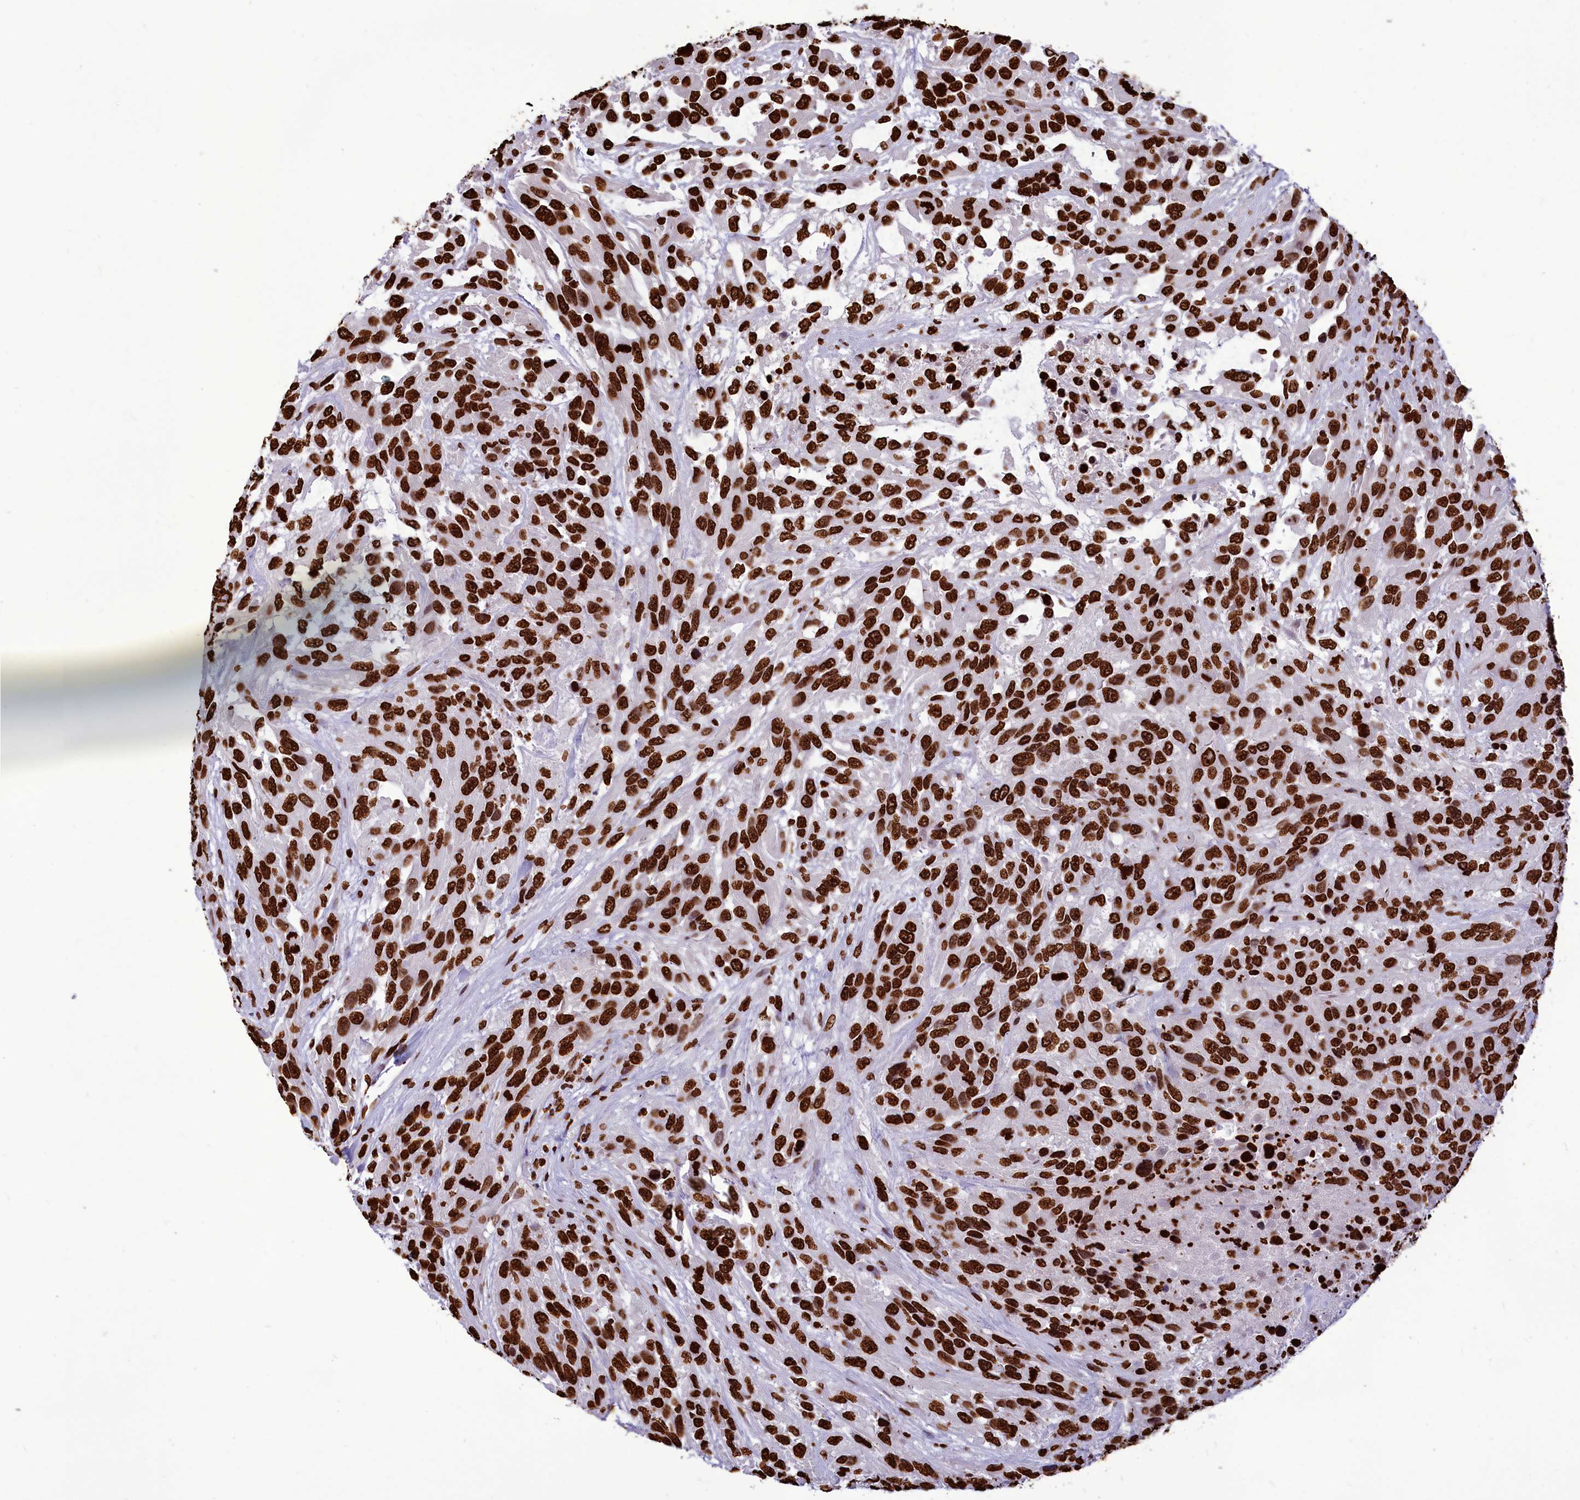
{"staining": {"intensity": "strong", "quantity": ">75%", "location": "nuclear"}, "tissue": "urothelial cancer", "cell_type": "Tumor cells", "image_type": "cancer", "snomed": [{"axis": "morphology", "description": "Urothelial carcinoma, High grade"}, {"axis": "topography", "description": "Urinary bladder"}], "caption": "Immunohistochemistry (IHC) histopathology image of human high-grade urothelial carcinoma stained for a protein (brown), which displays high levels of strong nuclear staining in about >75% of tumor cells.", "gene": "AKAP17A", "patient": {"sex": "female", "age": 70}}